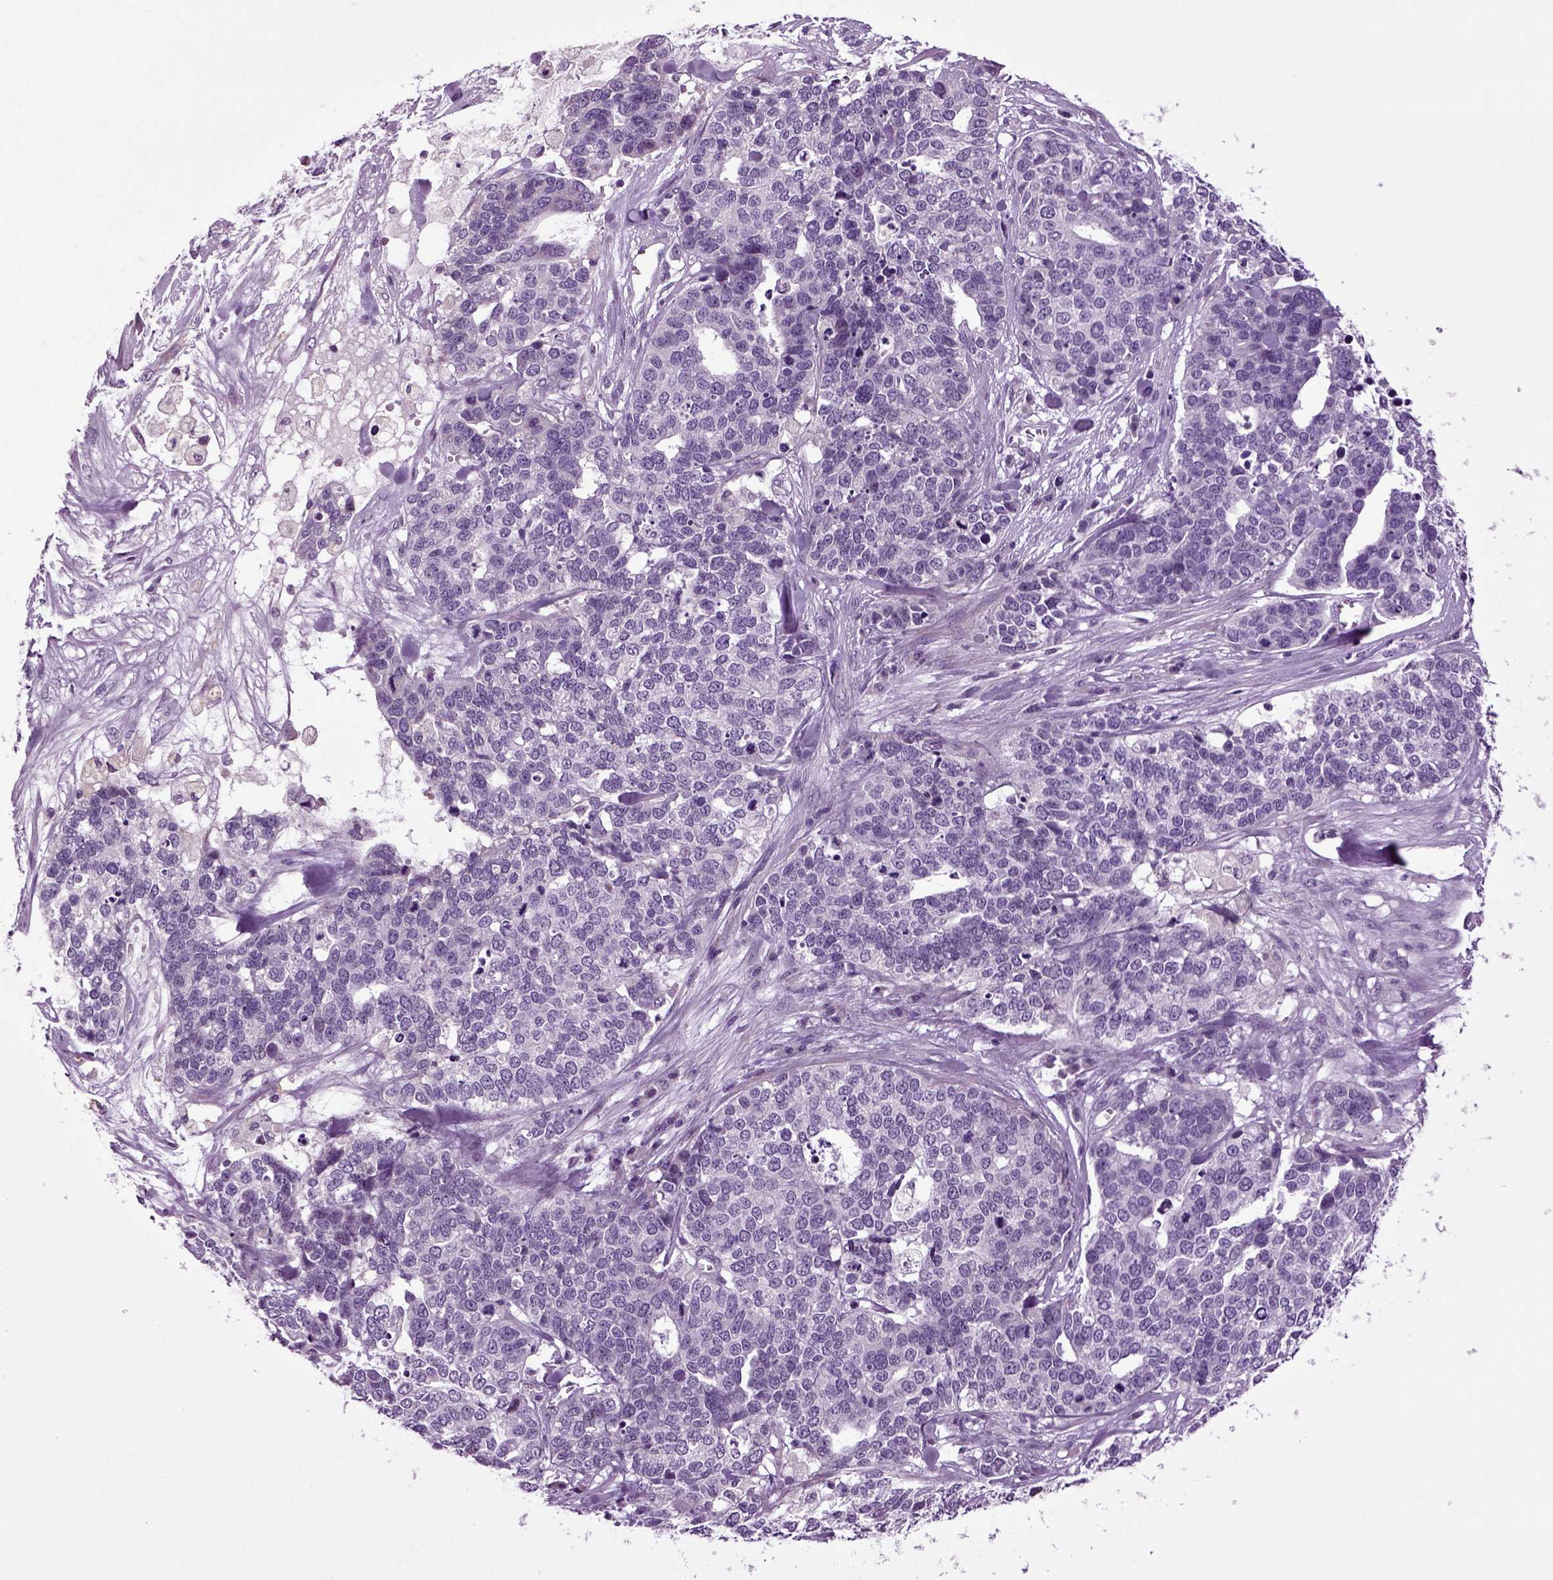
{"staining": {"intensity": "negative", "quantity": "none", "location": "none"}, "tissue": "ovarian cancer", "cell_type": "Tumor cells", "image_type": "cancer", "snomed": [{"axis": "morphology", "description": "Carcinoma, endometroid"}, {"axis": "topography", "description": "Ovary"}], "caption": "The micrograph demonstrates no staining of tumor cells in ovarian cancer (endometroid carcinoma).", "gene": "FGF11", "patient": {"sex": "female", "age": 65}}